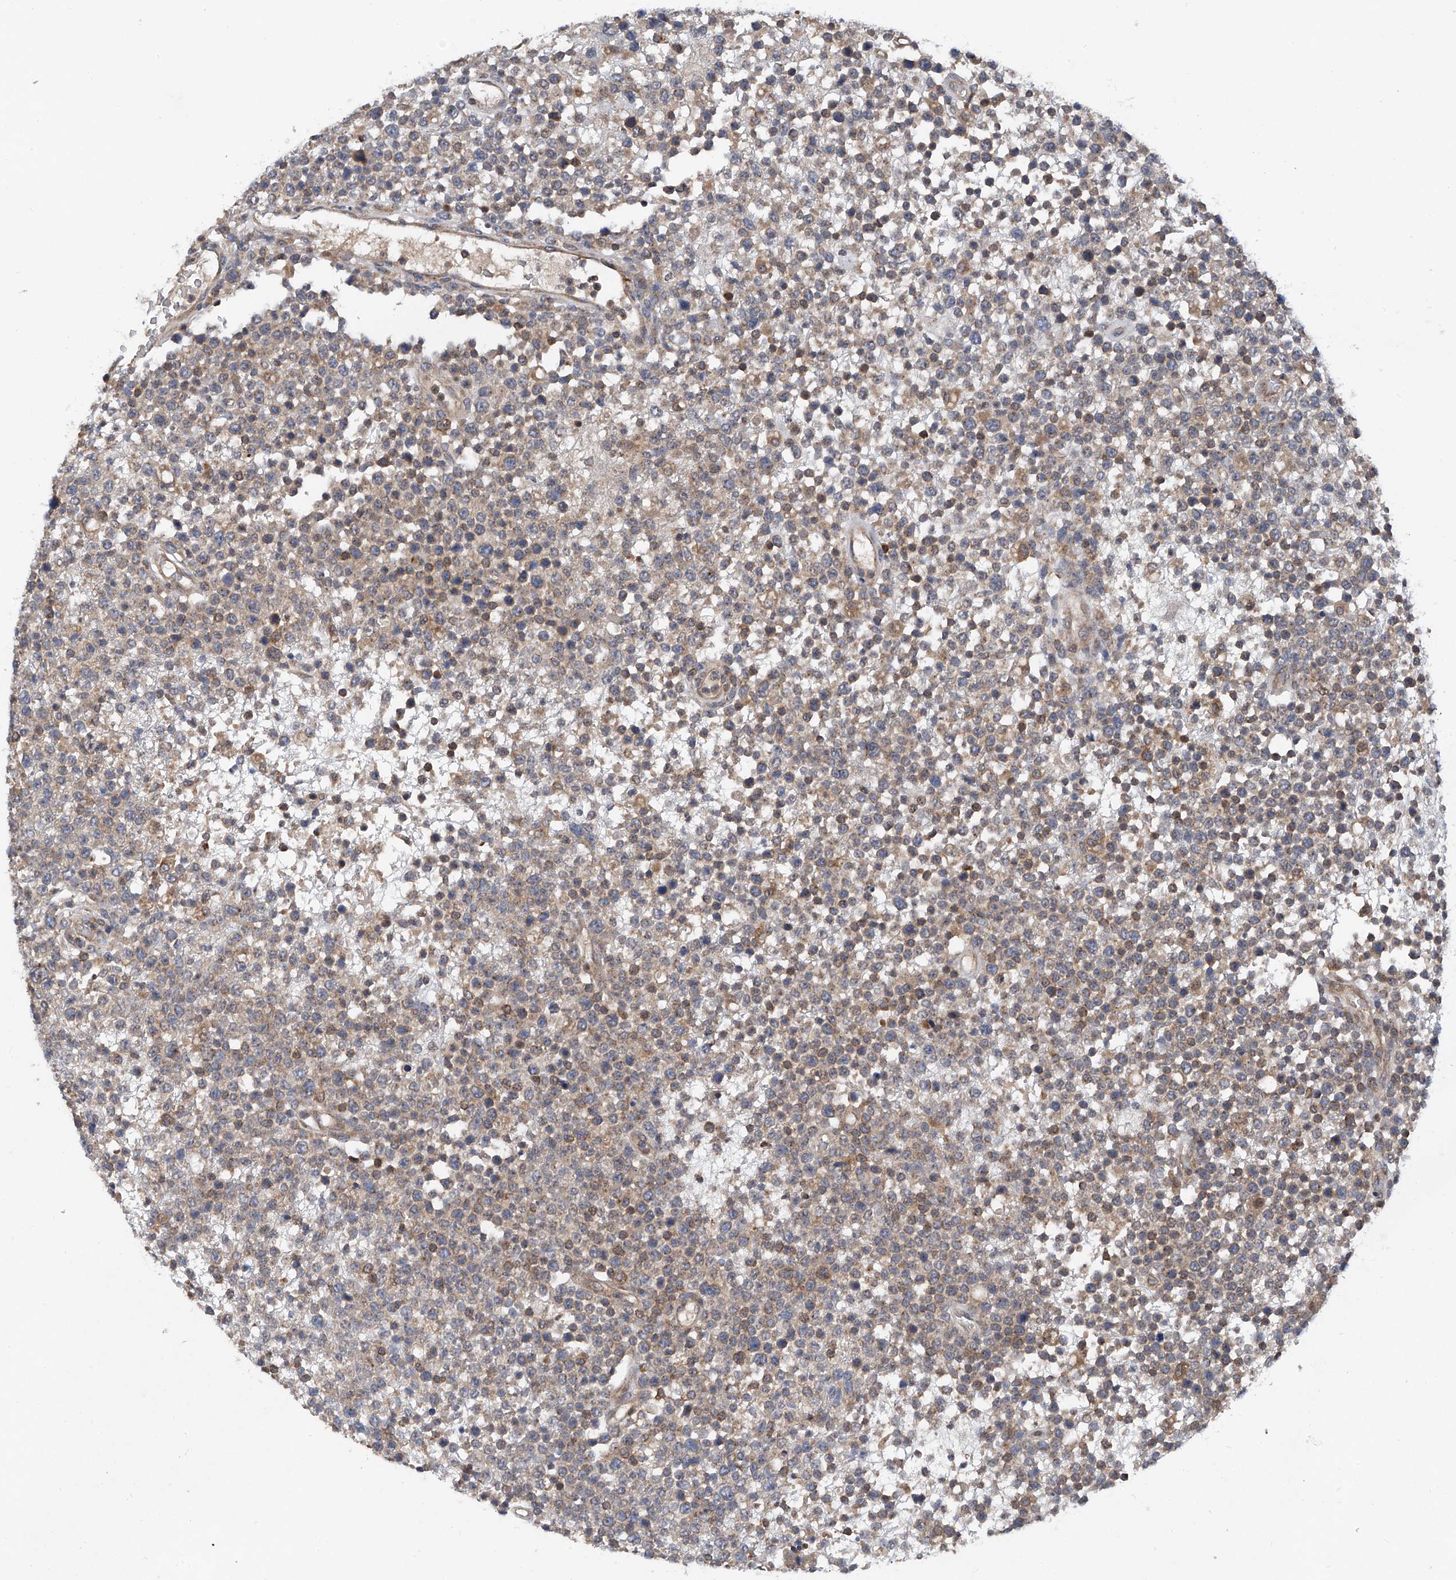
{"staining": {"intensity": "moderate", "quantity": "<25%", "location": "cytoplasmic/membranous"}, "tissue": "lymphoma", "cell_type": "Tumor cells", "image_type": "cancer", "snomed": [{"axis": "morphology", "description": "Malignant lymphoma, non-Hodgkin's type, High grade"}, {"axis": "topography", "description": "Colon"}], "caption": "Malignant lymphoma, non-Hodgkin's type (high-grade) stained with immunohistochemistry (IHC) shows moderate cytoplasmic/membranous expression in approximately <25% of tumor cells.", "gene": "TRIM38", "patient": {"sex": "female", "age": 53}}